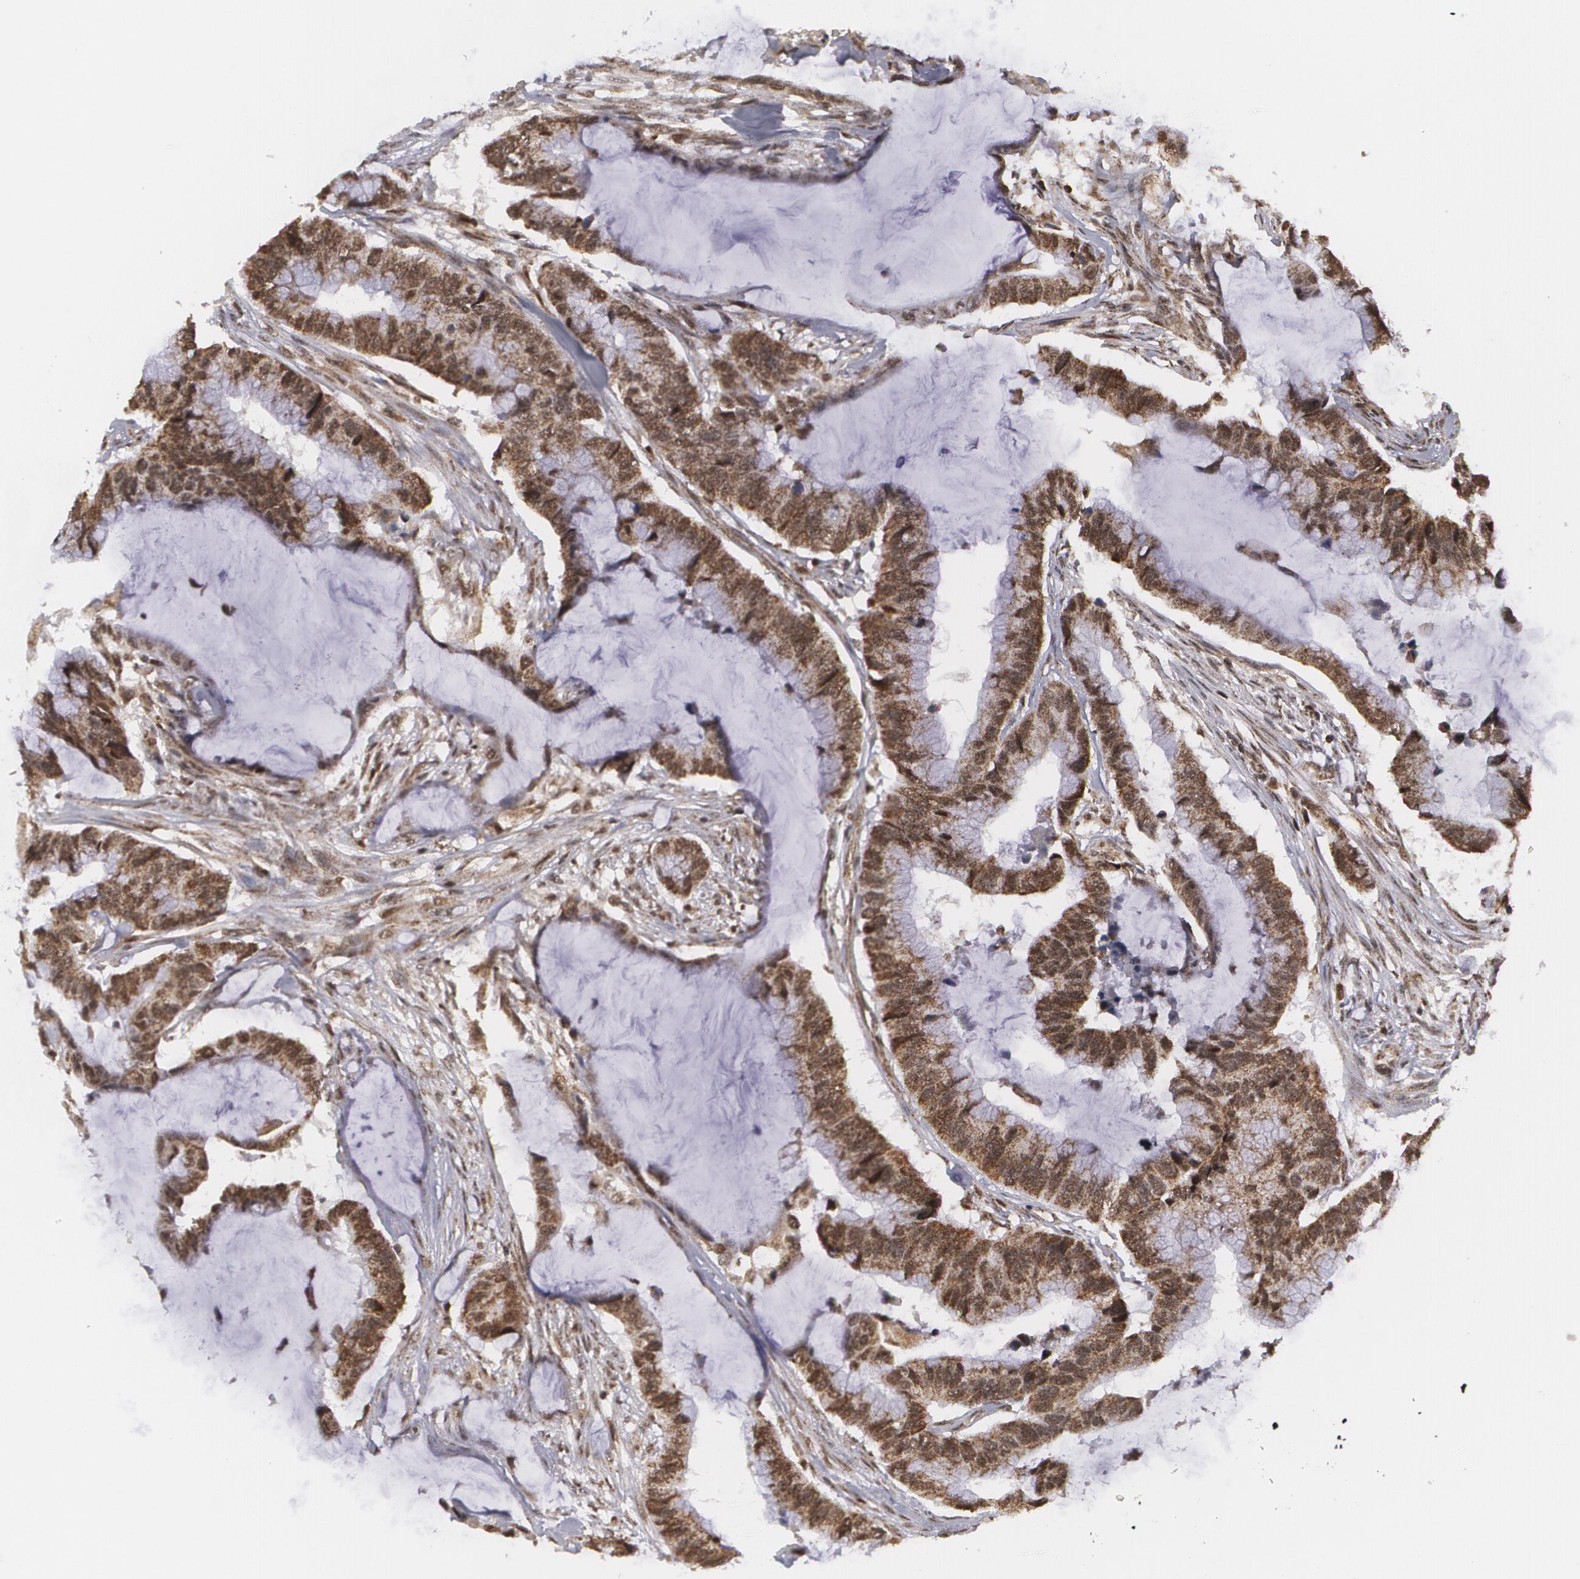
{"staining": {"intensity": "moderate", "quantity": ">75%", "location": "cytoplasmic/membranous,nuclear"}, "tissue": "colorectal cancer", "cell_type": "Tumor cells", "image_type": "cancer", "snomed": [{"axis": "morphology", "description": "Adenocarcinoma, NOS"}, {"axis": "topography", "description": "Rectum"}], "caption": "Immunohistochemical staining of colorectal adenocarcinoma demonstrates medium levels of moderate cytoplasmic/membranous and nuclear protein staining in about >75% of tumor cells.", "gene": "MXD1", "patient": {"sex": "female", "age": 59}}